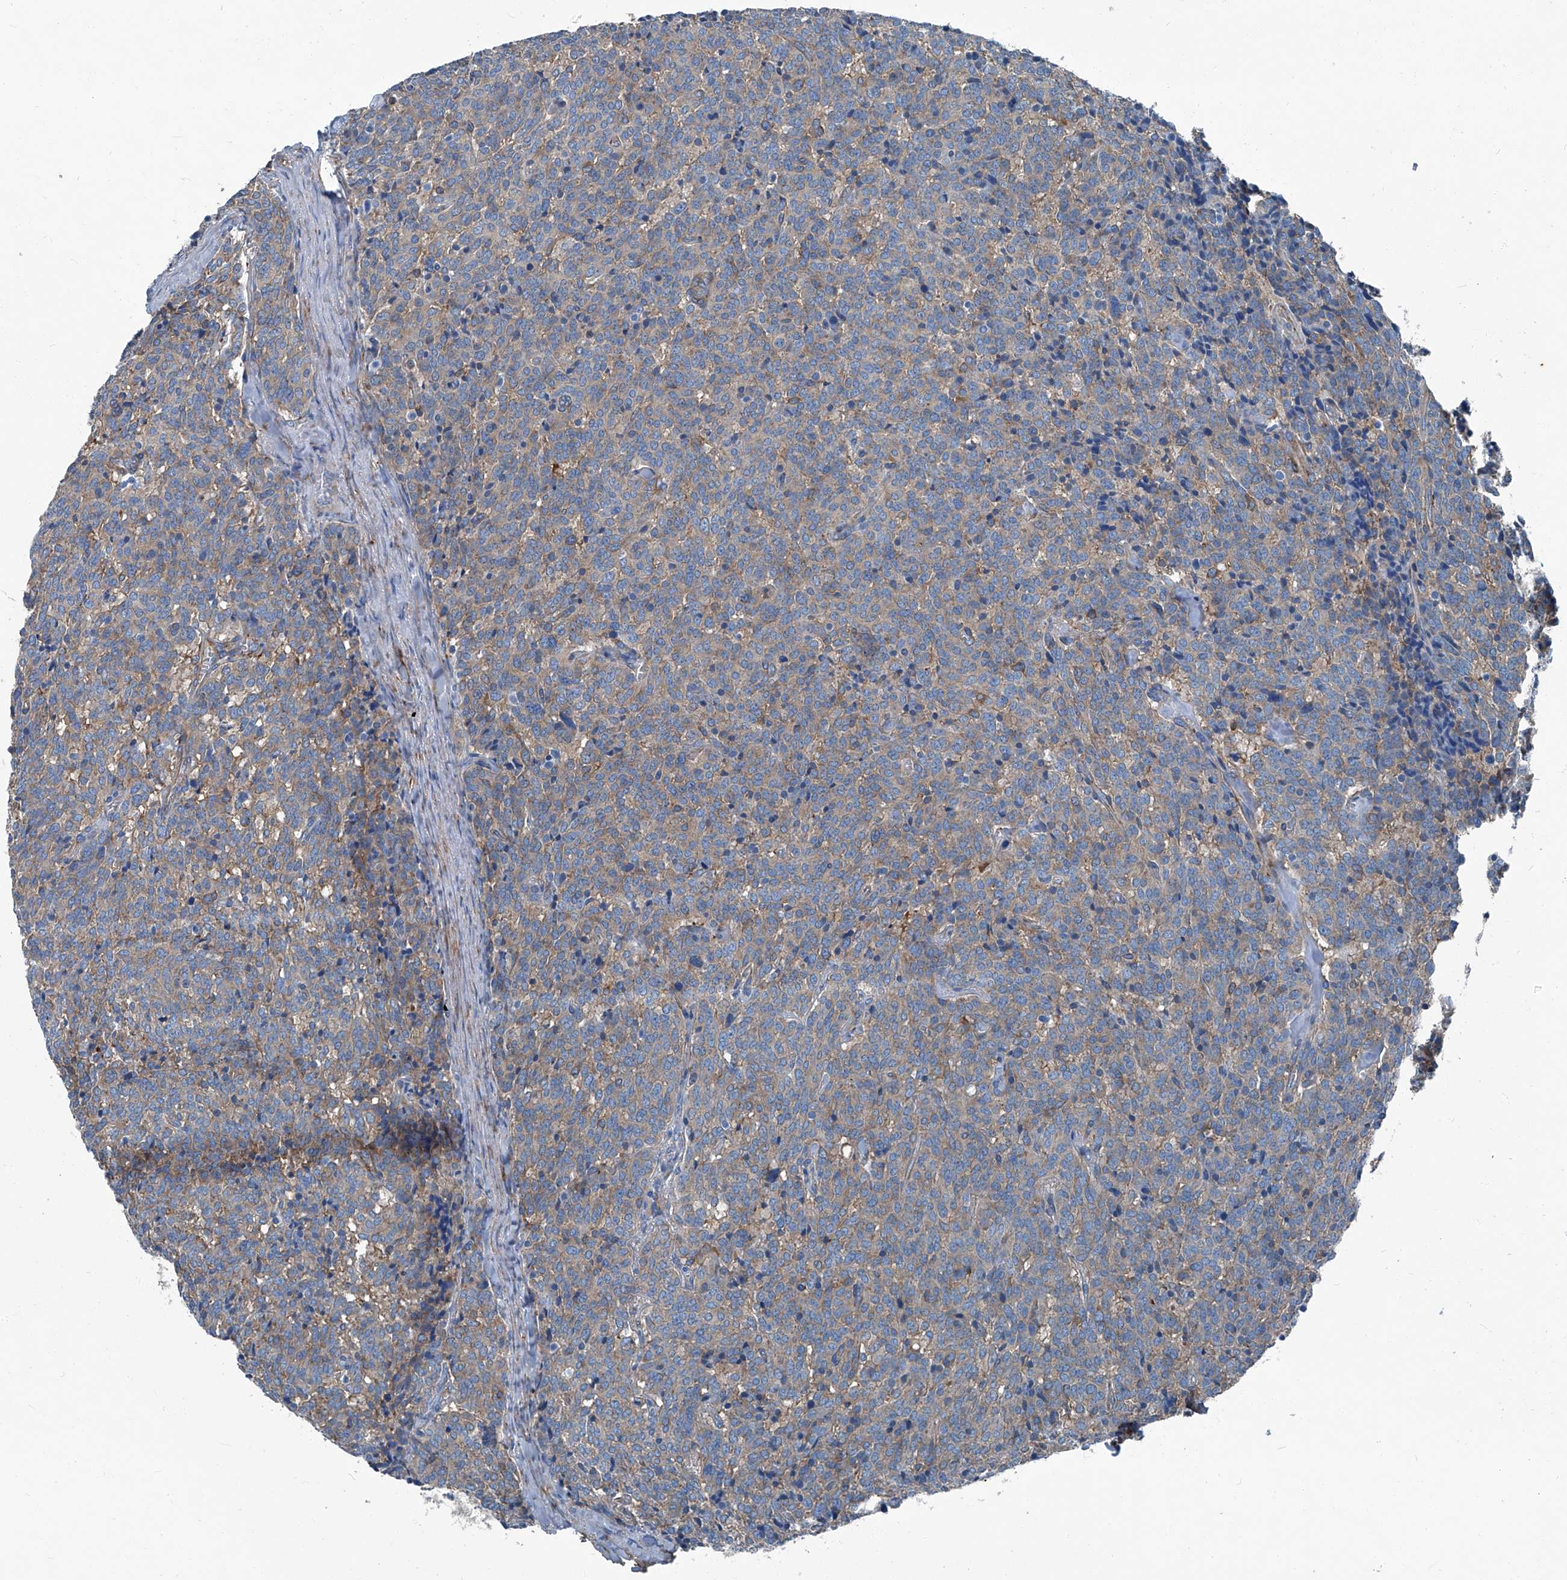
{"staining": {"intensity": "weak", "quantity": ">75%", "location": "cytoplasmic/membranous"}, "tissue": "carcinoid", "cell_type": "Tumor cells", "image_type": "cancer", "snomed": [{"axis": "morphology", "description": "Carcinoid, malignant, NOS"}, {"axis": "topography", "description": "Lung"}], "caption": "A histopathology image of carcinoid (malignant) stained for a protein demonstrates weak cytoplasmic/membranous brown staining in tumor cells.", "gene": "SEPTIN7", "patient": {"sex": "female", "age": 46}}